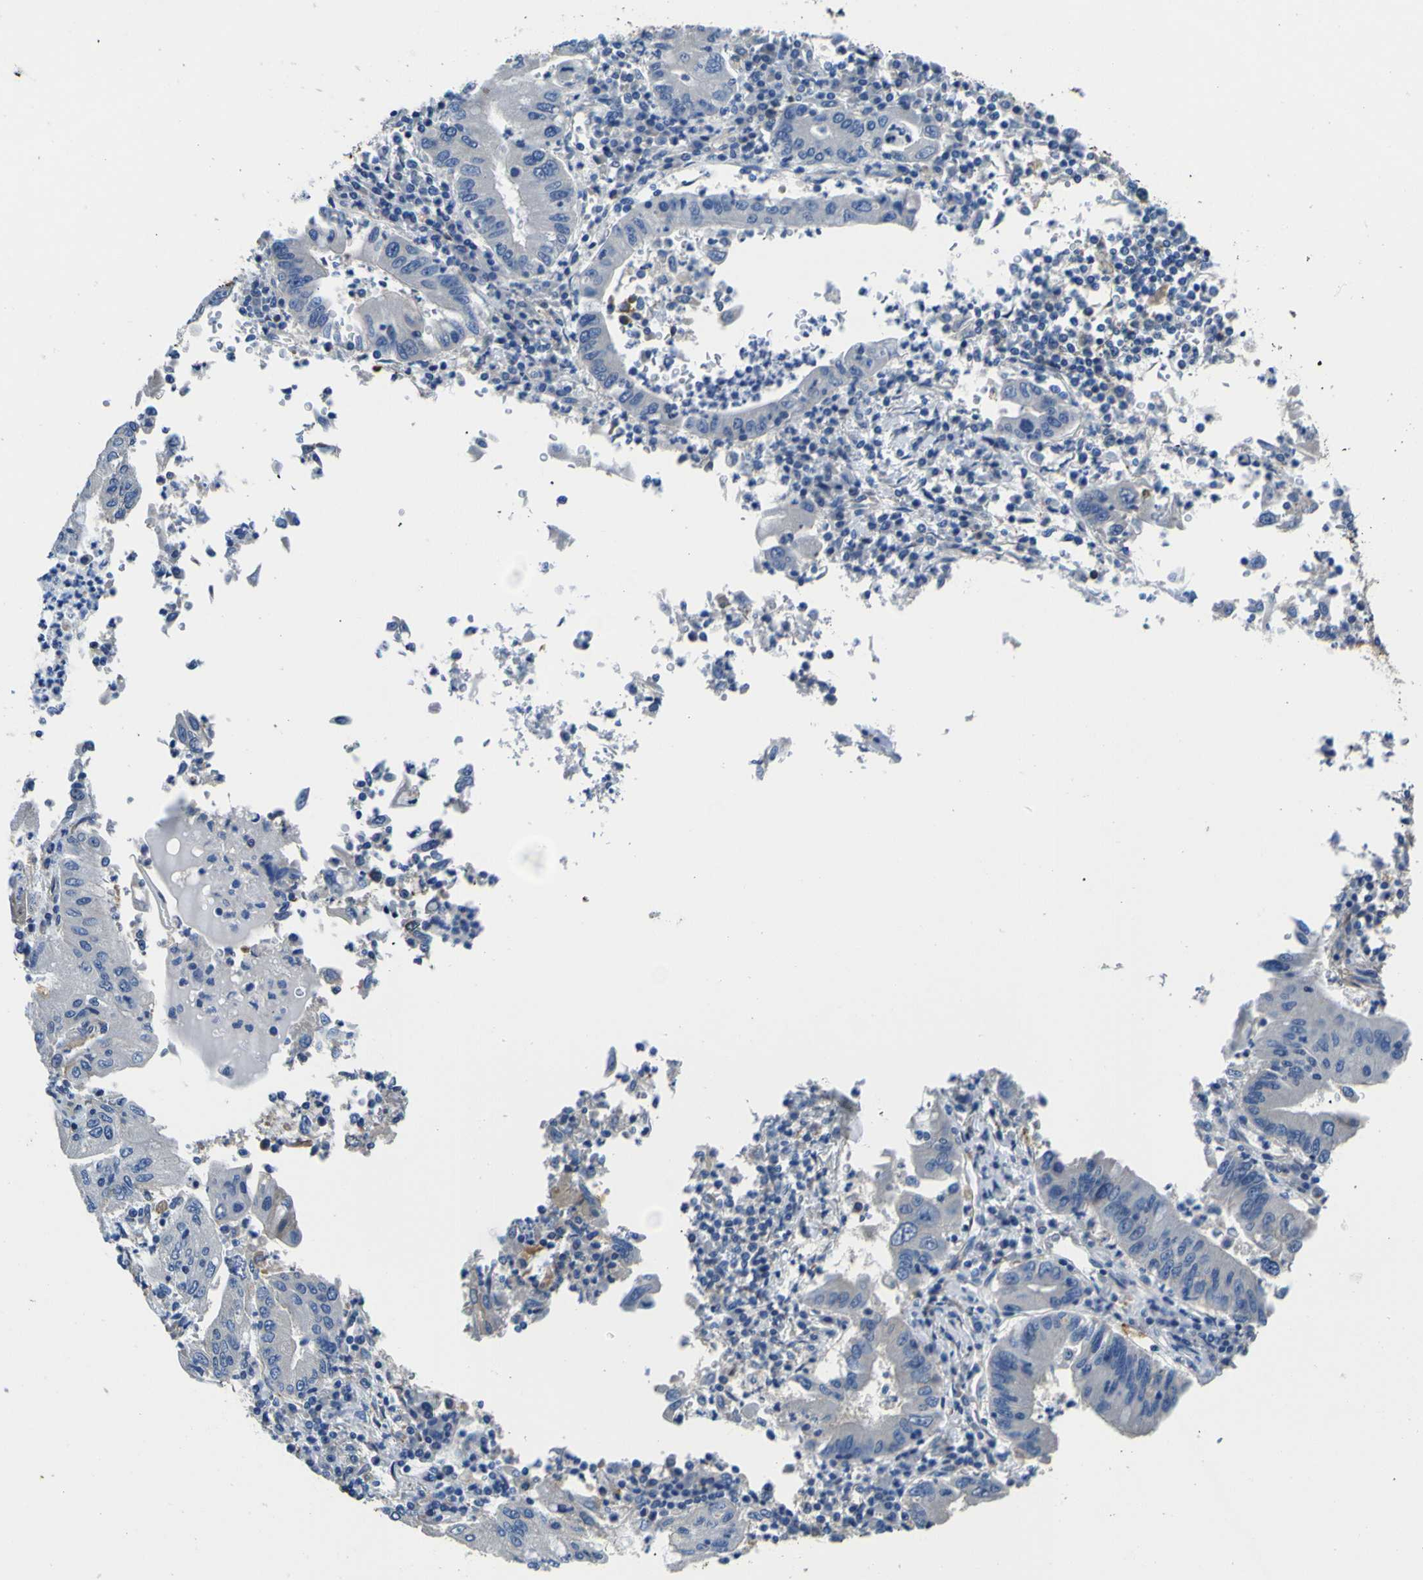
{"staining": {"intensity": "negative", "quantity": "none", "location": "none"}, "tissue": "stomach cancer", "cell_type": "Tumor cells", "image_type": "cancer", "snomed": [{"axis": "morphology", "description": "Normal tissue, NOS"}, {"axis": "morphology", "description": "Adenocarcinoma, NOS"}, {"axis": "topography", "description": "Esophagus"}, {"axis": "topography", "description": "Stomach, upper"}, {"axis": "topography", "description": "Peripheral nerve tissue"}], "caption": "DAB immunohistochemical staining of human stomach adenocarcinoma shows no significant expression in tumor cells. (Brightfield microscopy of DAB (3,3'-diaminobenzidine) immunohistochemistry at high magnification).", "gene": "TUBB", "patient": {"sex": "male", "age": 62}}